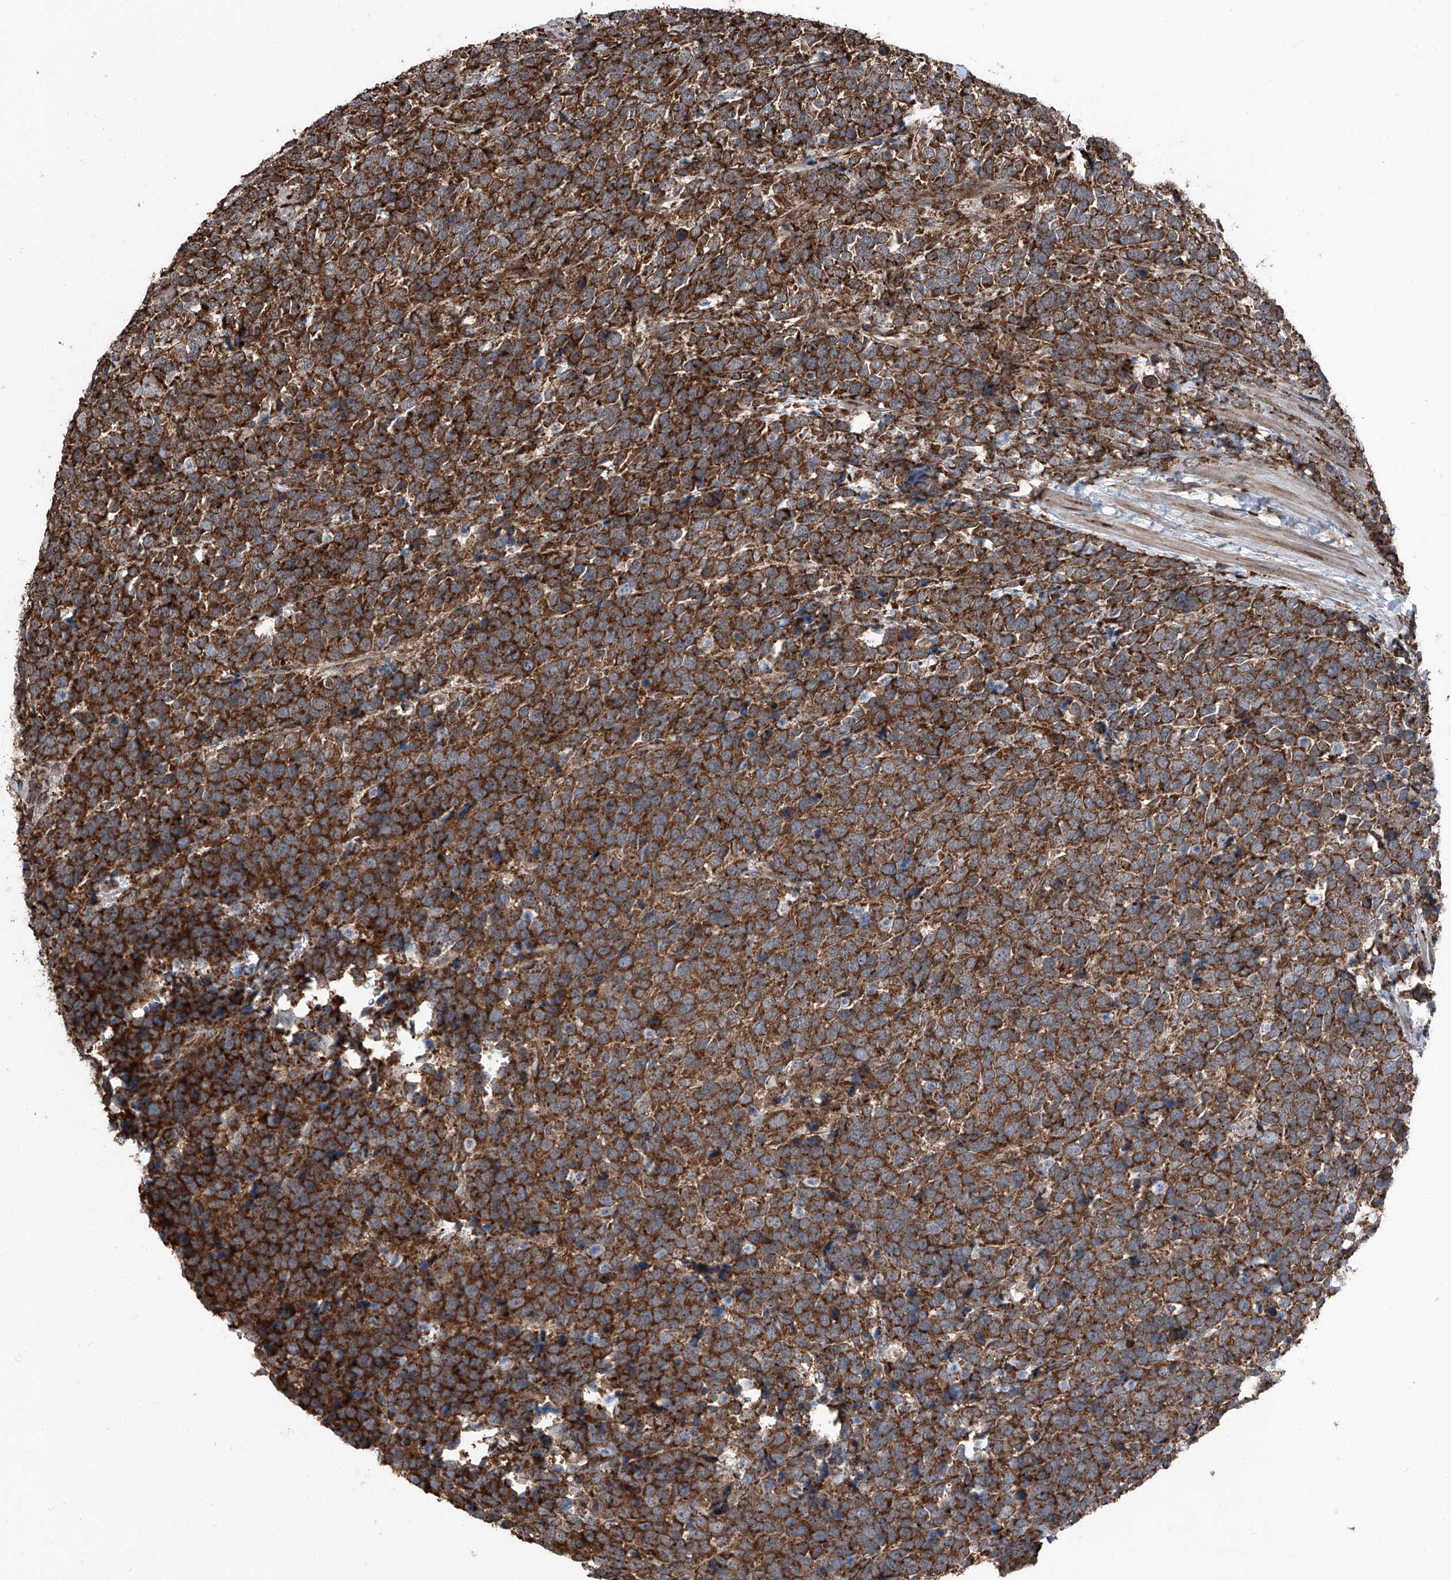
{"staining": {"intensity": "strong", "quantity": ">75%", "location": "cytoplasmic/membranous"}, "tissue": "urothelial cancer", "cell_type": "Tumor cells", "image_type": "cancer", "snomed": [{"axis": "morphology", "description": "Urothelial carcinoma, High grade"}, {"axis": "topography", "description": "Urinary bladder"}], "caption": "Strong cytoplasmic/membranous protein staining is present in approximately >75% of tumor cells in urothelial cancer.", "gene": "LIMK1", "patient": {"sex": "female", "age": 82}}